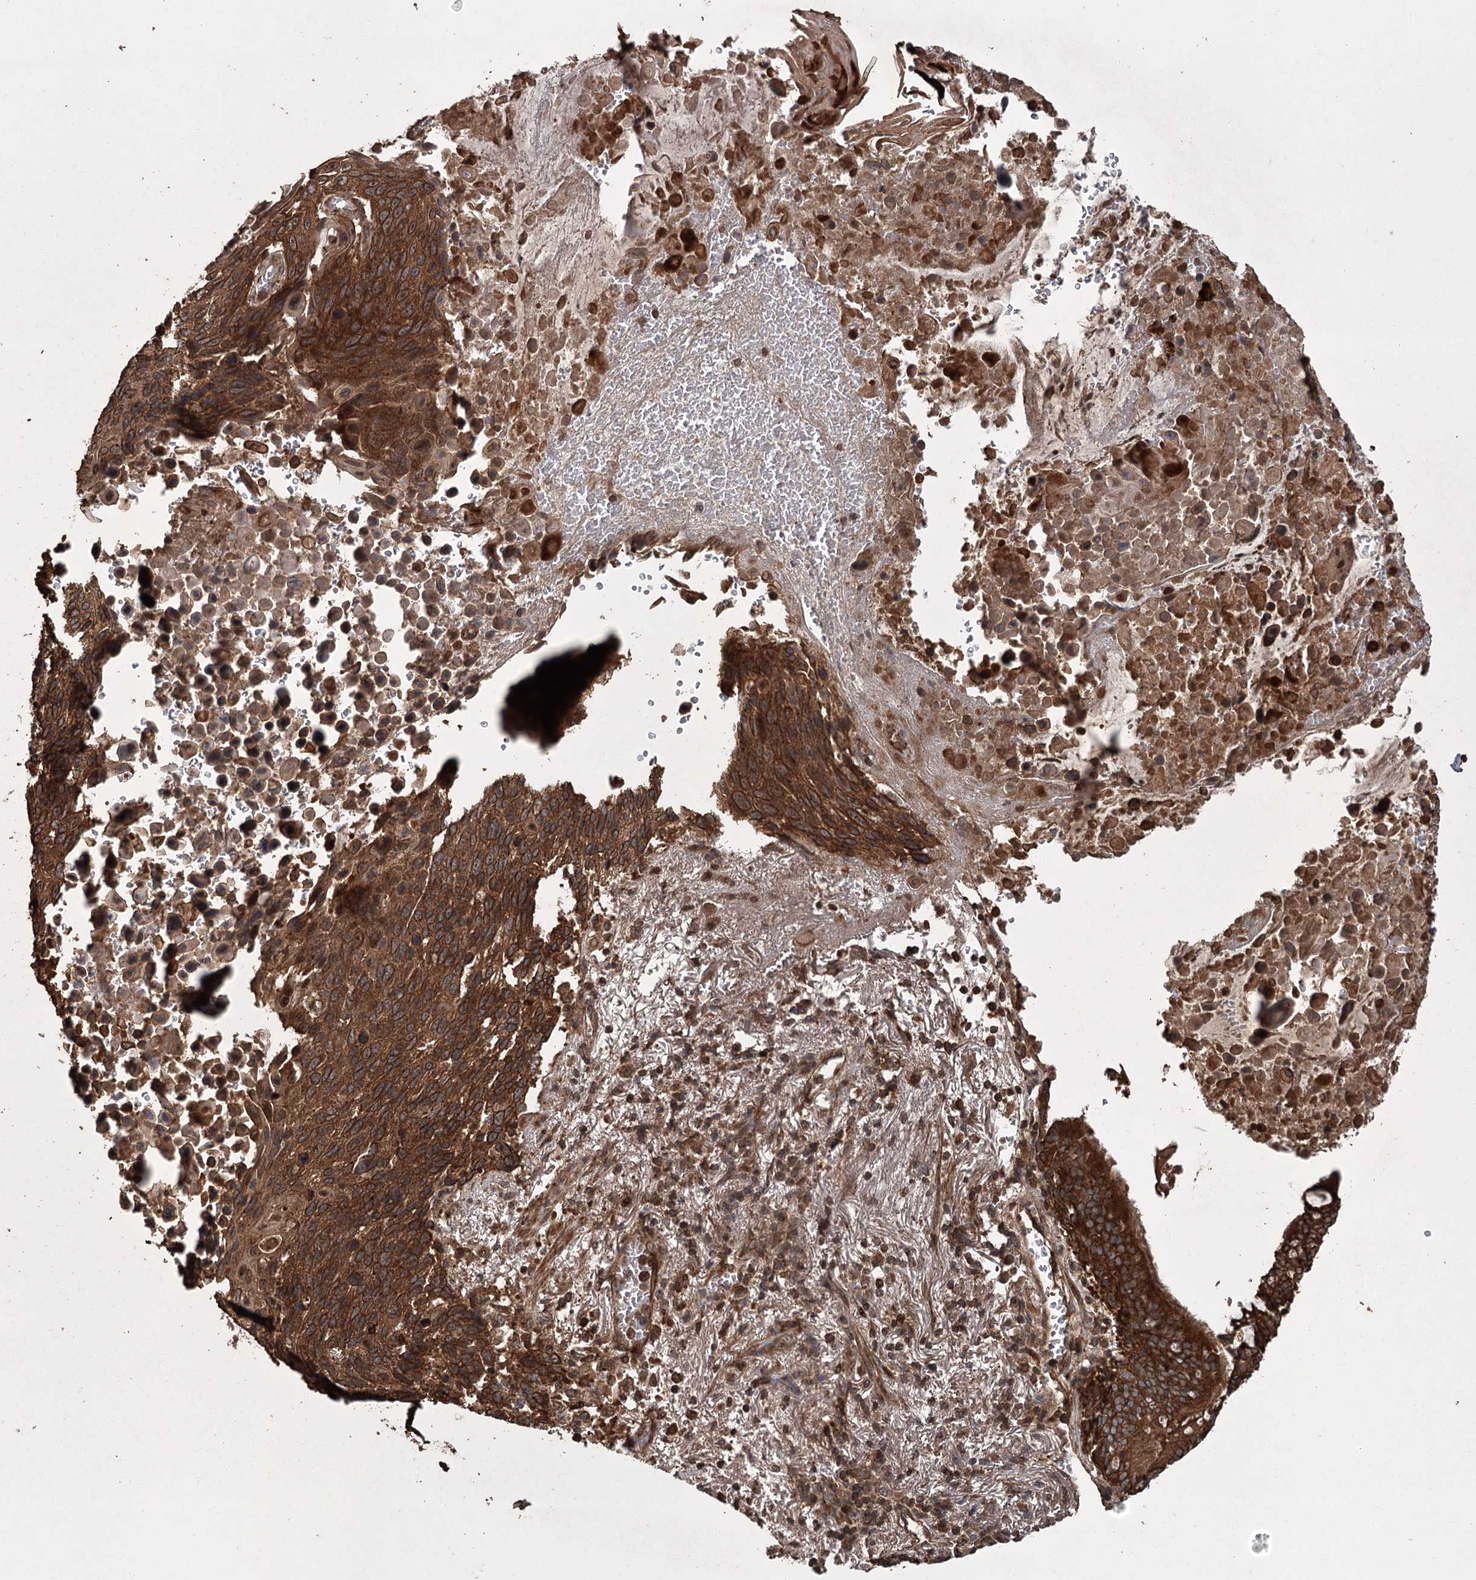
{"staining": {"intensity": "strong", "quantity": ">75%", "location": "cytoplasmic/membranous"}, "tissue": "lung cancer", "cell_type": "Tumor cells", "image_type": "cancer", "snomed": [{"axis": "morphology", "description": "Squamous cell carcinoma, NOS"}, {"axis": "topography", "description": "Lung"}], "caption": "This is a photomicrograph of immunohistochemistry staining of lung cancer (squamous cell carcinoma), which shows strong staining in the cytoplasmic/membranous of tumor cells.", "gene": "RPAP3", "patient": {"sex": "male", "age": 66}}